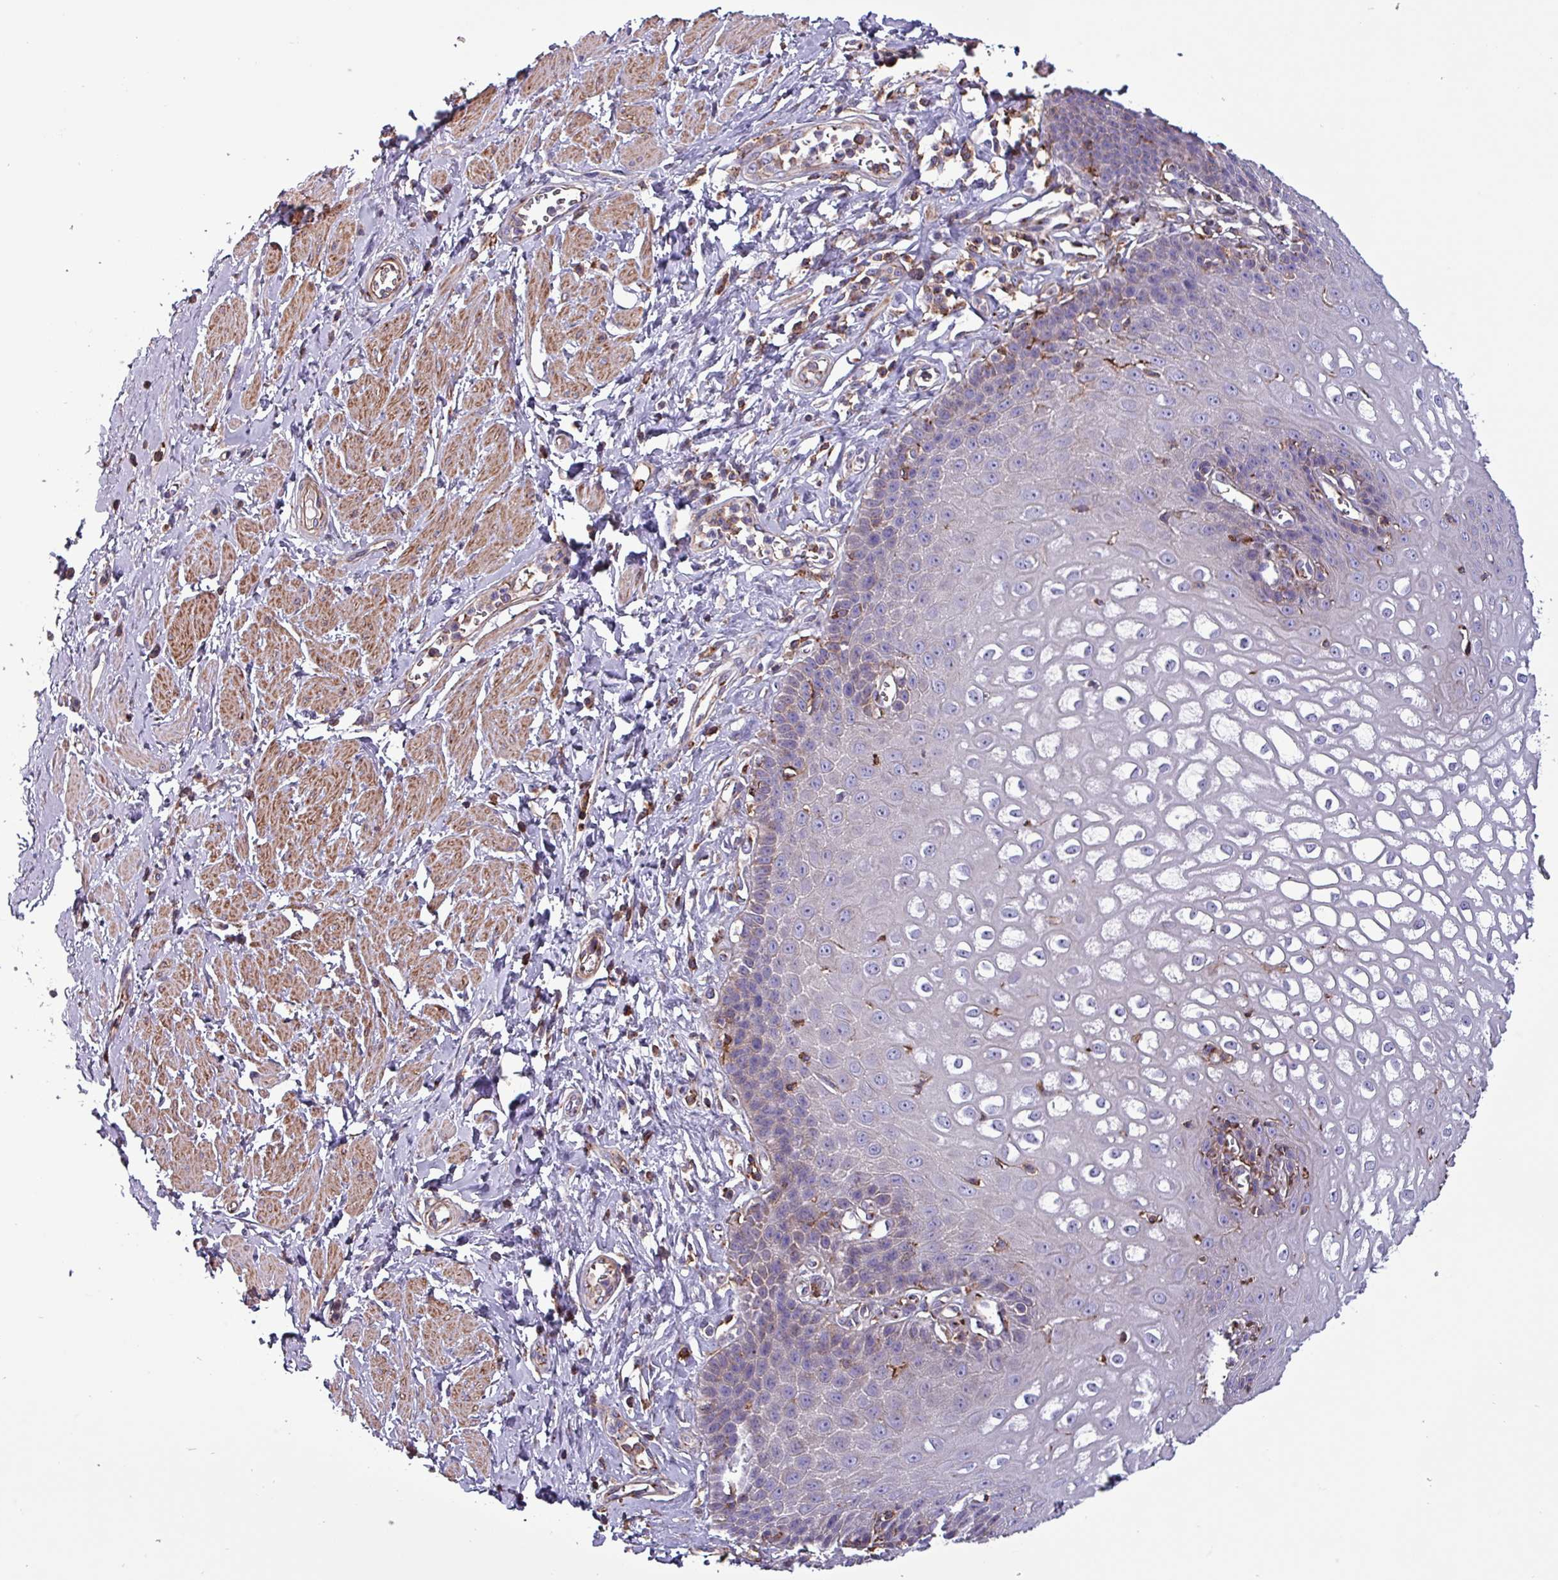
{"staining": {"intensity": "negative", "quantity": "none", "location": "none"}, "tissue": "esophagus", "cell_type": "Squamous epithelial cells", "image_type": "normal", "snomed": [{"axis": "morphology", "description": "Normal tissue, NOS"}, {"axis": "topography", "description": "Esophagus"}], "caption": "Image shows no significant protein positivity in squamous epithelial cells of normal esophagus. (Brightfield microscopy of DAB (3,3'-diaminobenzidine) immunohistochemistry (IHC) at high magnification).", "gene": "VAMP4", "patient": {"sex": "male", "age": 67}}